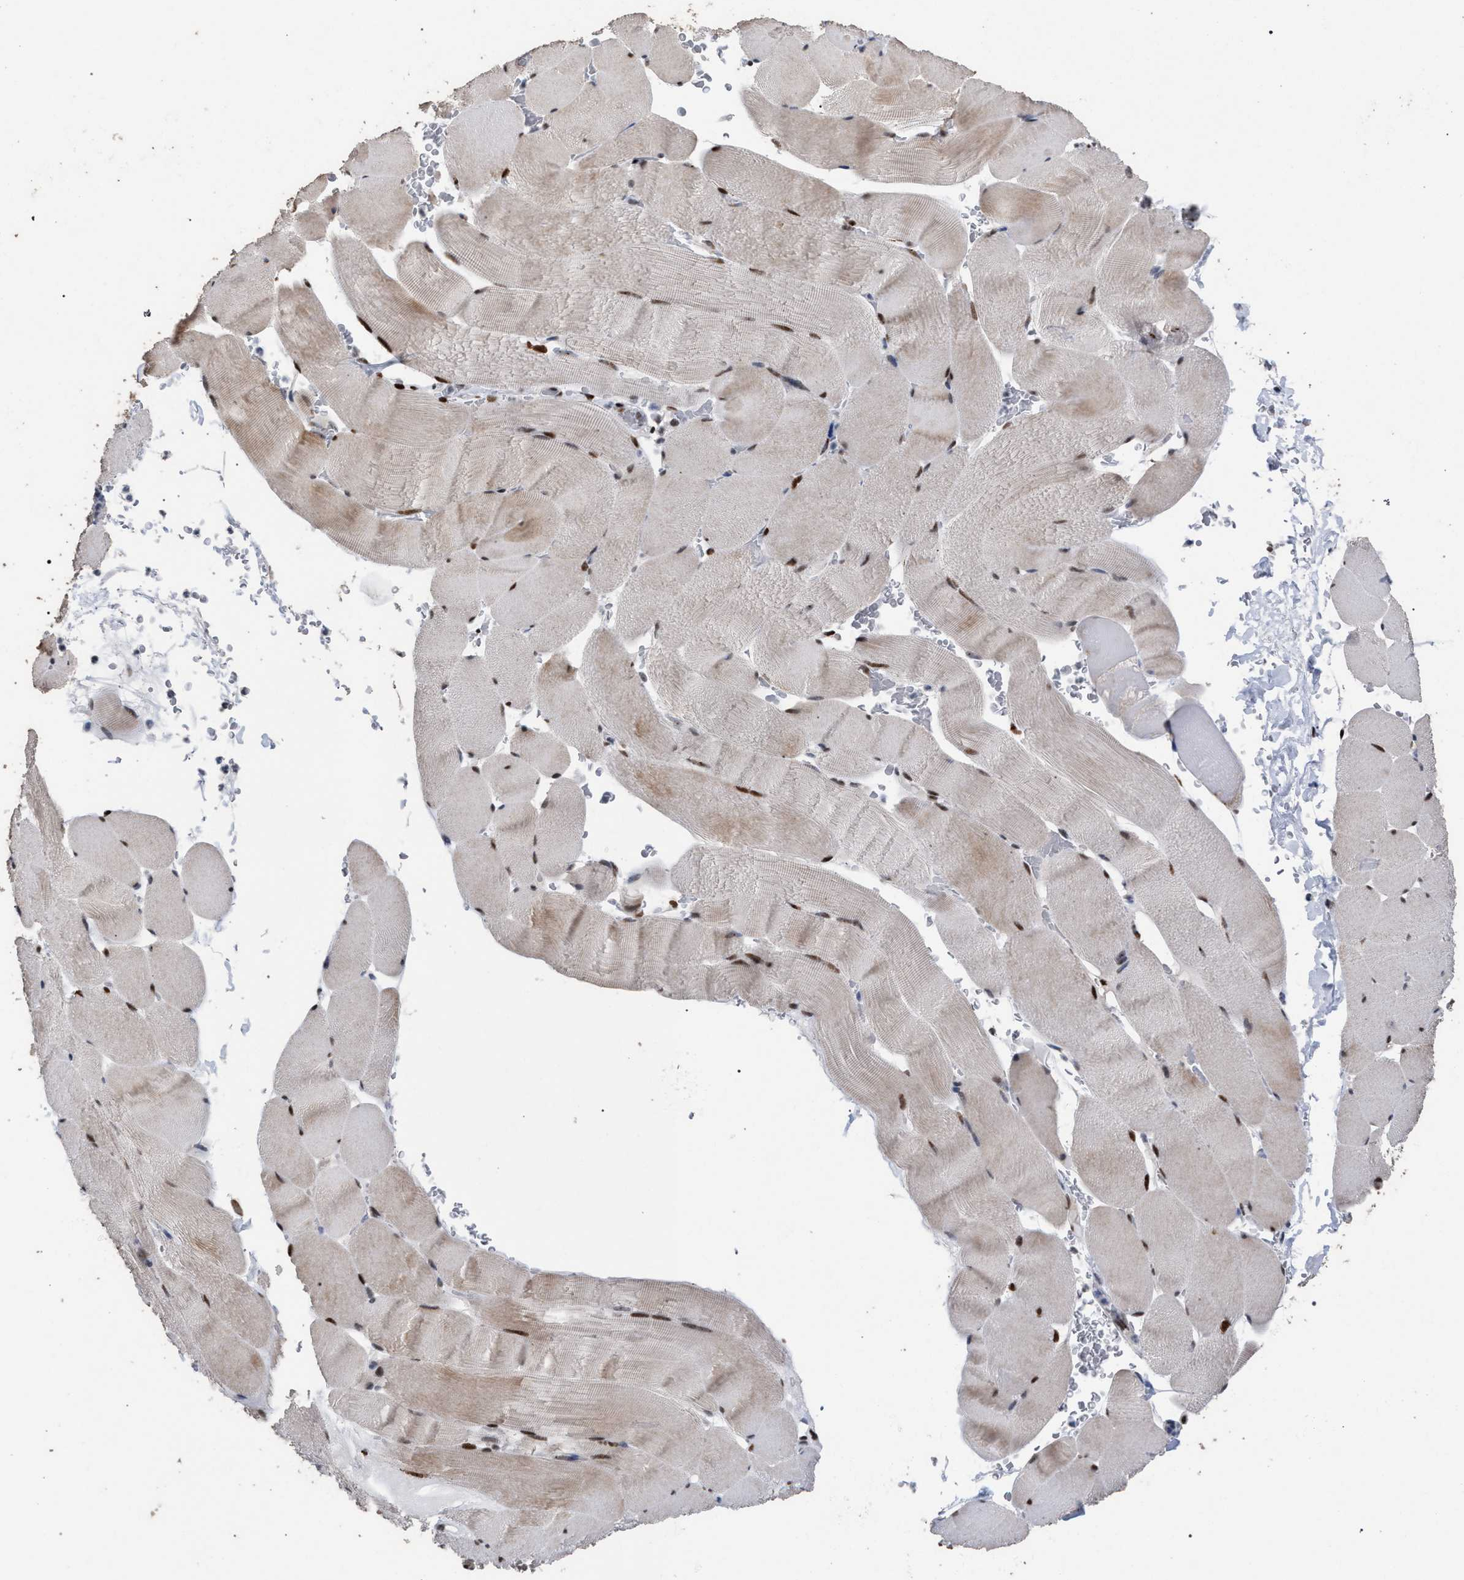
{"staining": {"intensity": "strong", "quantity": "25%-75%", "location": "nuclear"}, "tissue": "skeletal muscle", "cell_type": "Myocytes", "image_type": "normal", "snomed": [{"axis": "morphology", "description": "Normal tissue, NOS"}, {"axis": "topography", "description": "Skeletal muscle"}], "caption": "This is a photomicrograph of immunohistochemistry staining of benign skeletal muscle, which shows strong positivity in the nuclear of myocytes.", "gene": "TP53BP1", "patient": {"sex": "male", "age": 62}}